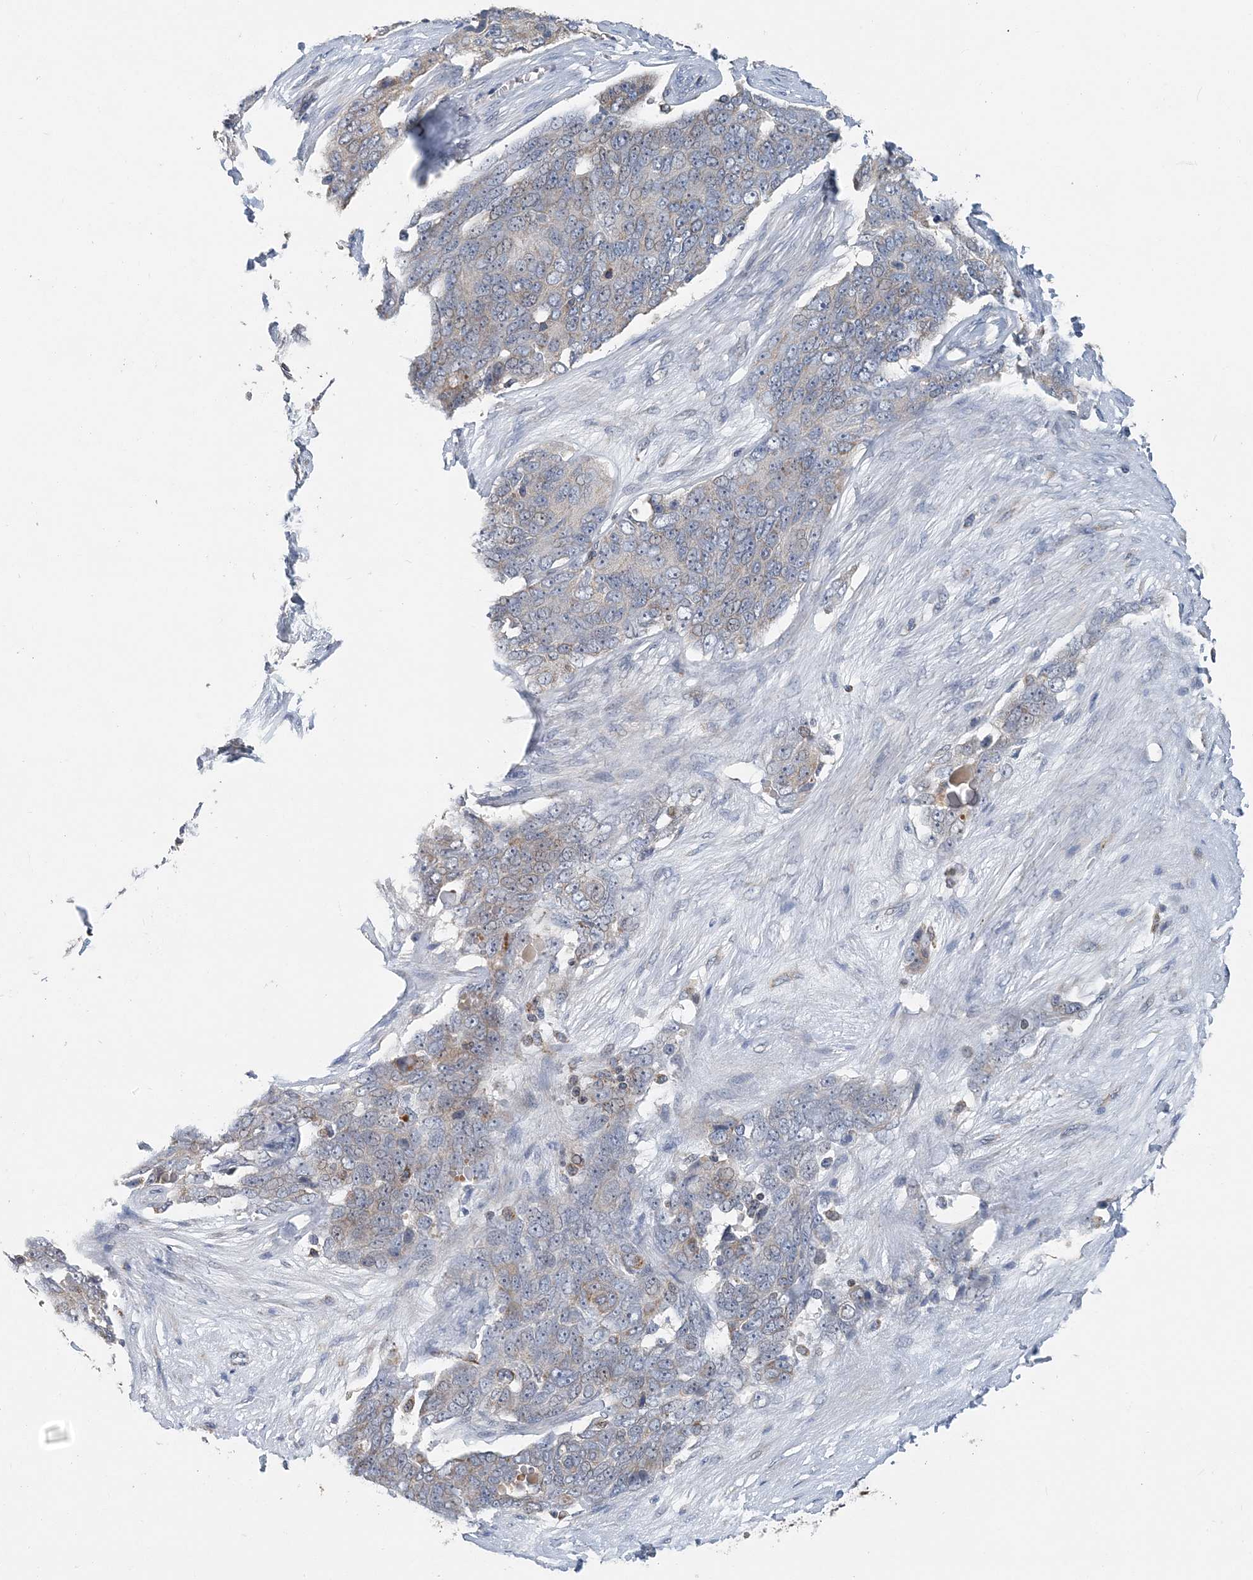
{"staining": {"intensity": "weak", "quantity": "<25%", "location": "cytoplasmic/membranous"}, "tissue": "ovarian cancer", "cell_type": "Tumor cells", "image_type": "cancer", "snomed": [{"axis": "morphology", "description": "Carcinoma, endometroid"}, {"axis": "topography", "description": "Ovary"}], "caption": "Immunohistochemical staining of human ovarian endometroid carcinoma demonstrates no significant staining in tumor cells.", "gene": "SPRY2", "patient": {"sex": "female", "age": 51}}